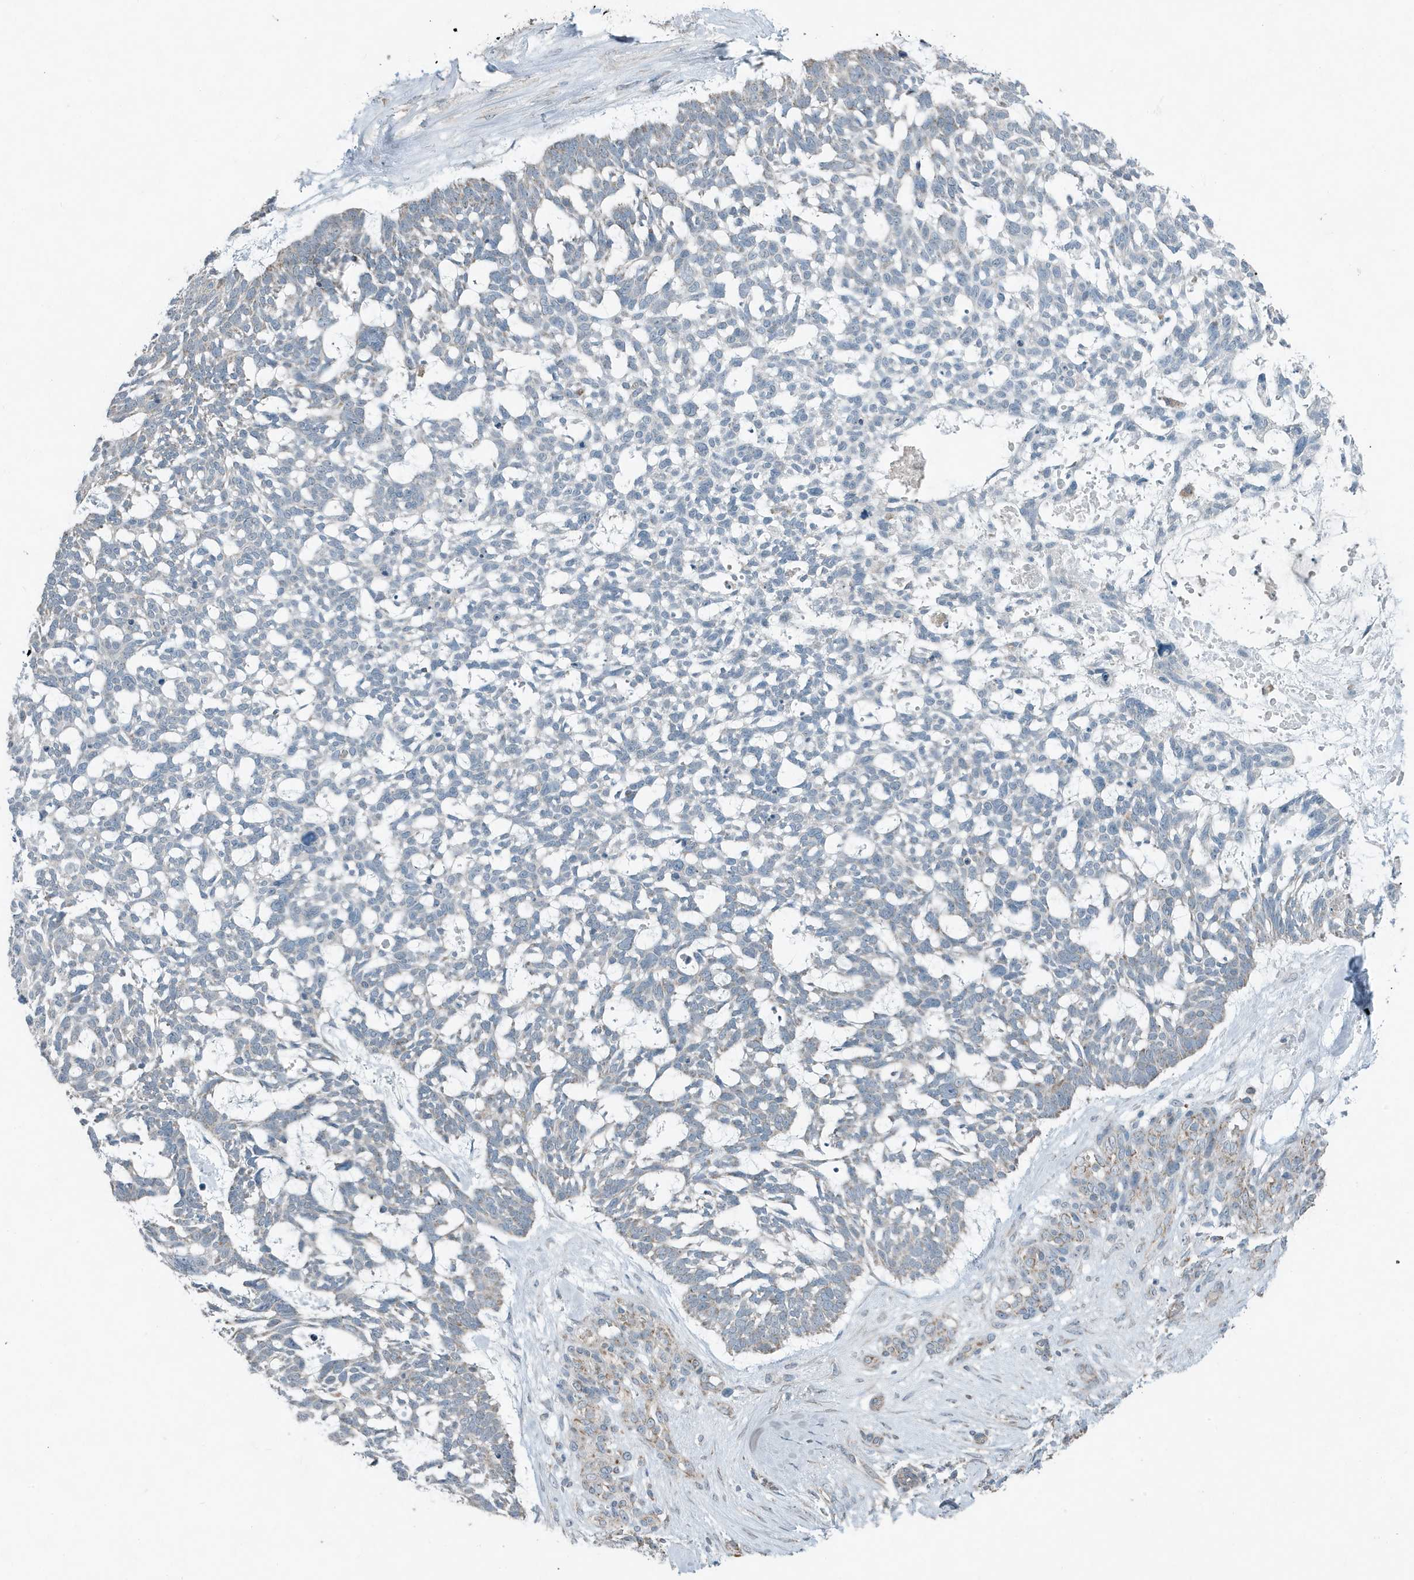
{"staining": {"intensity": "negative", "quantity": "none", "location": "none"}, "tissue": "skin cancer", "cell_type": "Tumor cells", "image_type": "cancer", "snomed": [{"axis": "morphology", "description": "Basal cell carcinoma"}, {"axis": "topography", "description": "Skin"}], "caption": "Protein analysis of skin basal cell carcinoma shows no significant positivity in tumor cells.", "gene": "MT-CYB", "patient": {"sex": "male", "age": 88}}